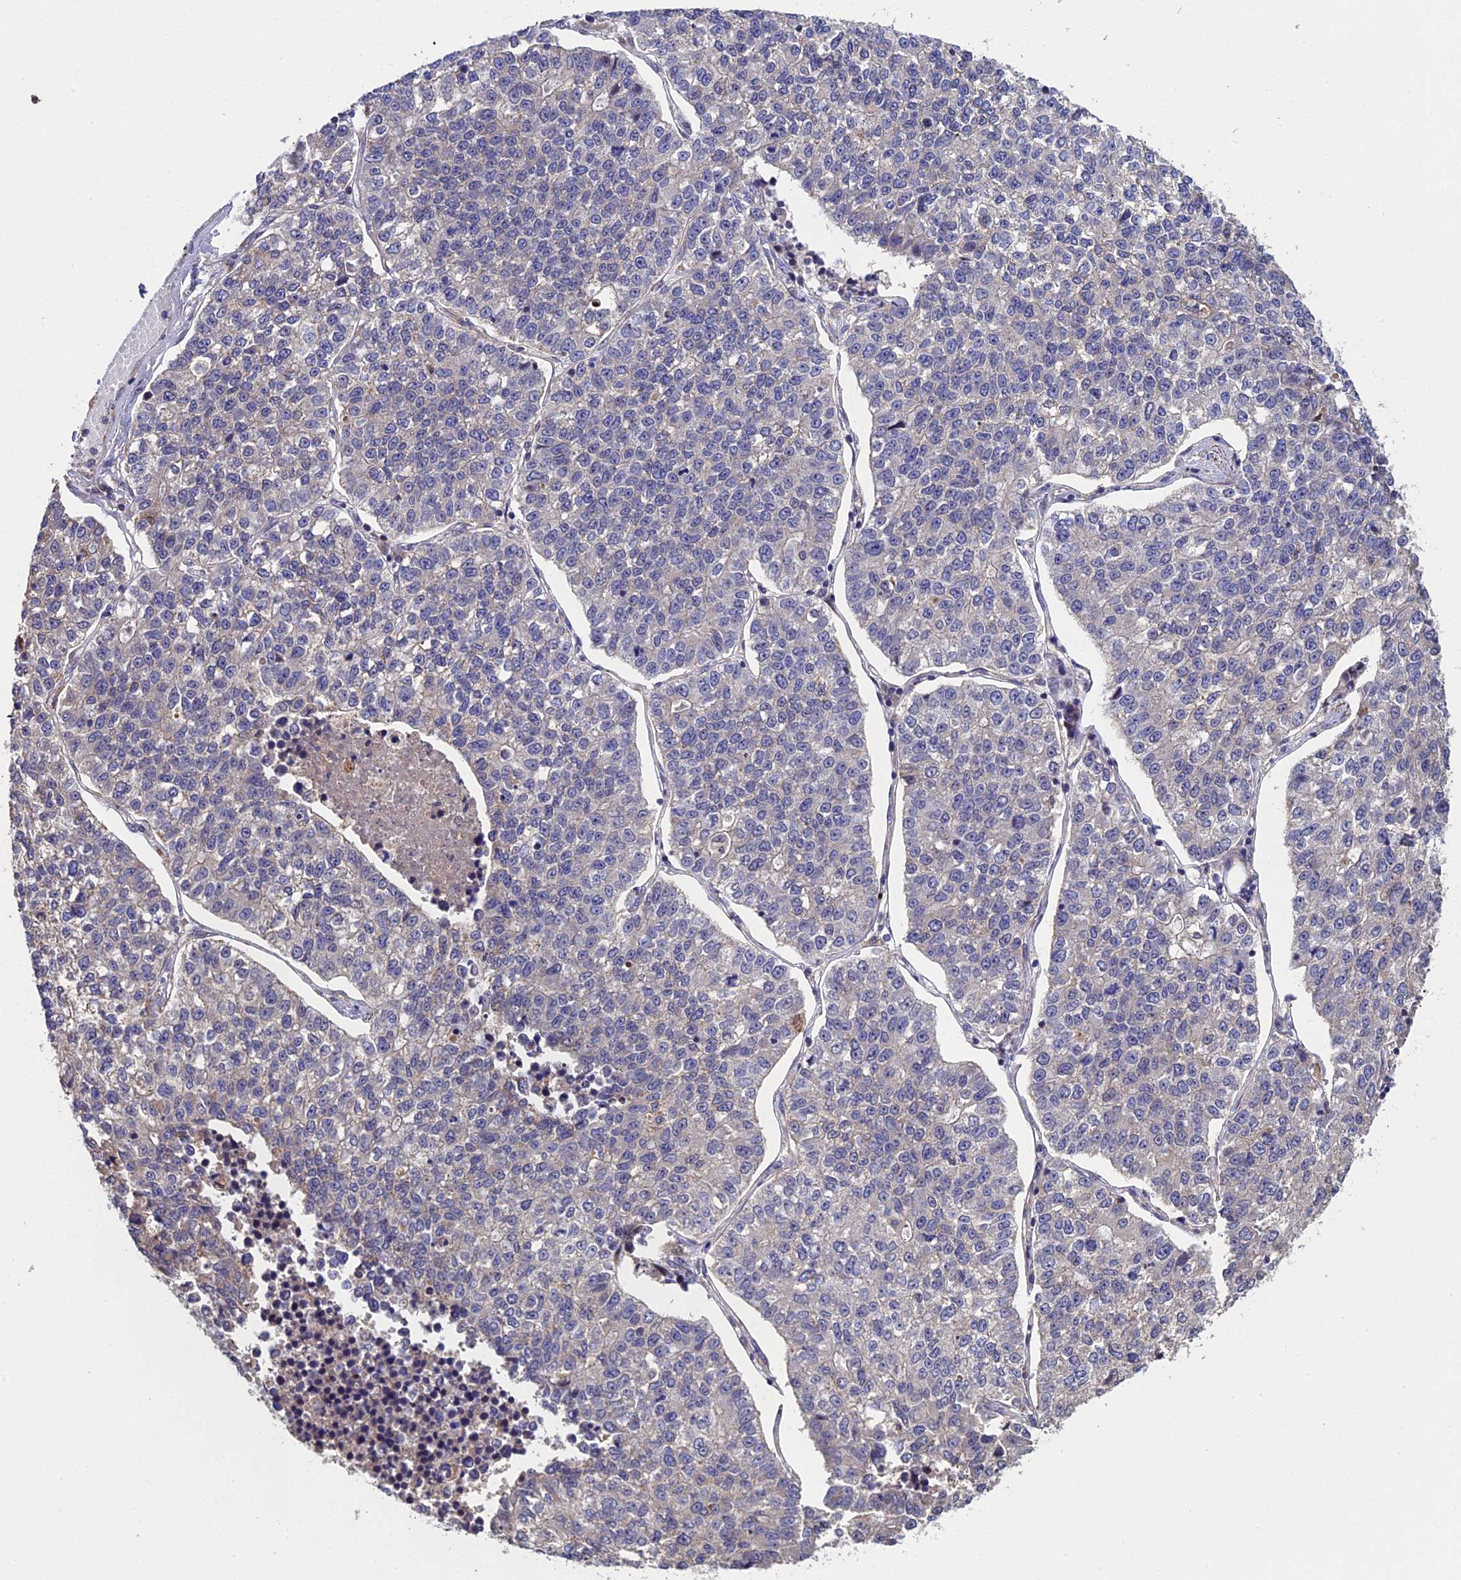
{"staining": {"intensity": "negative", "quantity": "none", "location": "none"}, "tissue": "lung cancer", "cell_type": "Tumor cells", "image_type": "cancer", "snomed": [{"axis": "morphology", "description": "Adenocarcinoma, NOS"}, {"axis": "topography", "description": "Lung"}], "caption": "Immunohistochemical staining of lung adenocarcinoma reveals no significant expression in tumor cells.", "gene": "RNF17", "patient": {"sex": "male", "age": 49}}